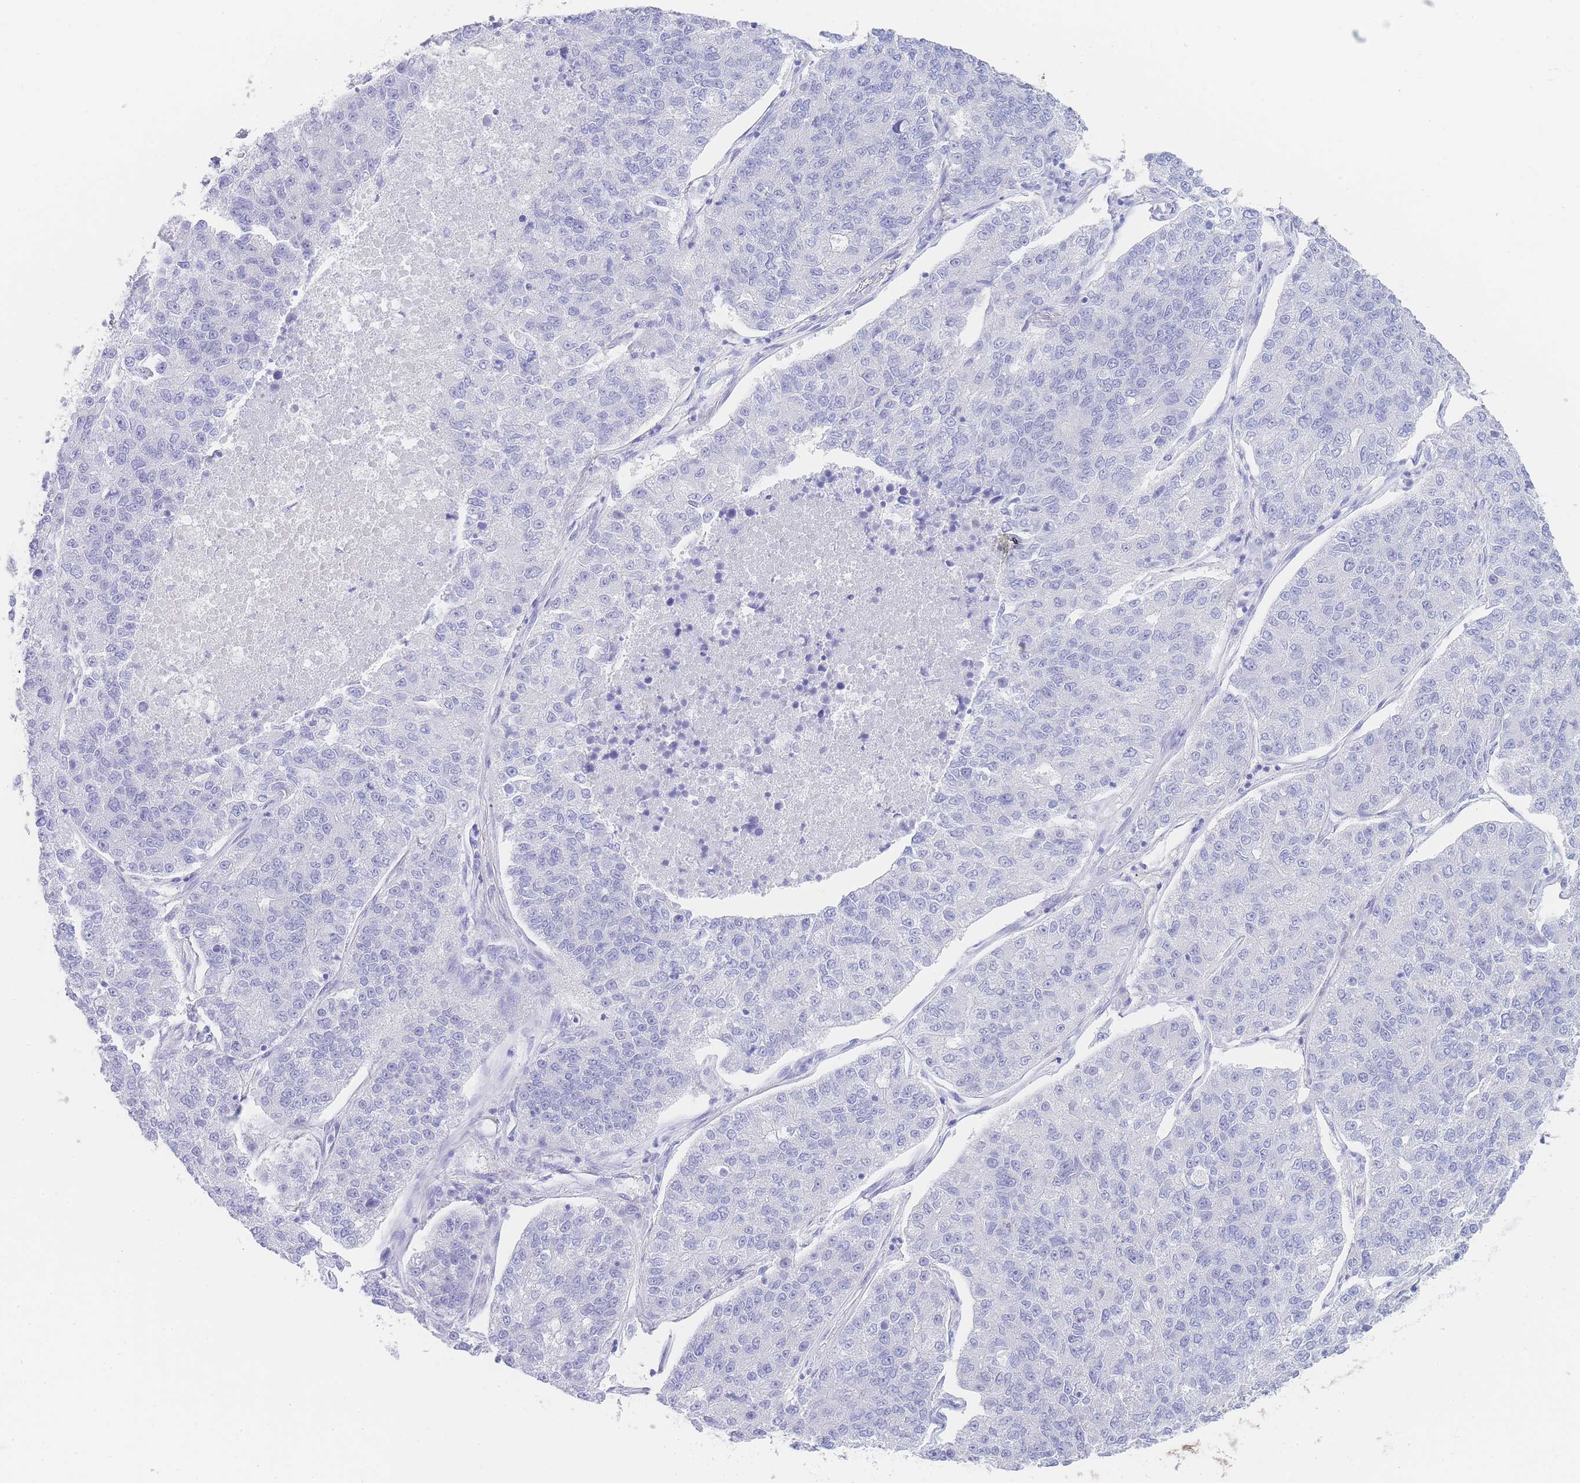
{"staining": {"intensity": "negative", "quantity": "none", "location": "none"}, "tissue": "lung cancer", "cell_type": "Tumor cells", "image_type": "cancer", "snomed": [{"axis": "morphology", "description": "Adenocarcinoma, NOS"}, {"axis": "topography", "description": "Lung"}], "caption": "A histopathology image of lung adenocarcinoma stained for a protein reveals no brown staining in tumor cells. The staining is performed using DAB (3,3'-diaminobenzidine) brown chromogen with nuclei counter-stained in using hematoxylin.", "gene": "LZTFL1", "patient": {"sex": "male", "age": 49}}